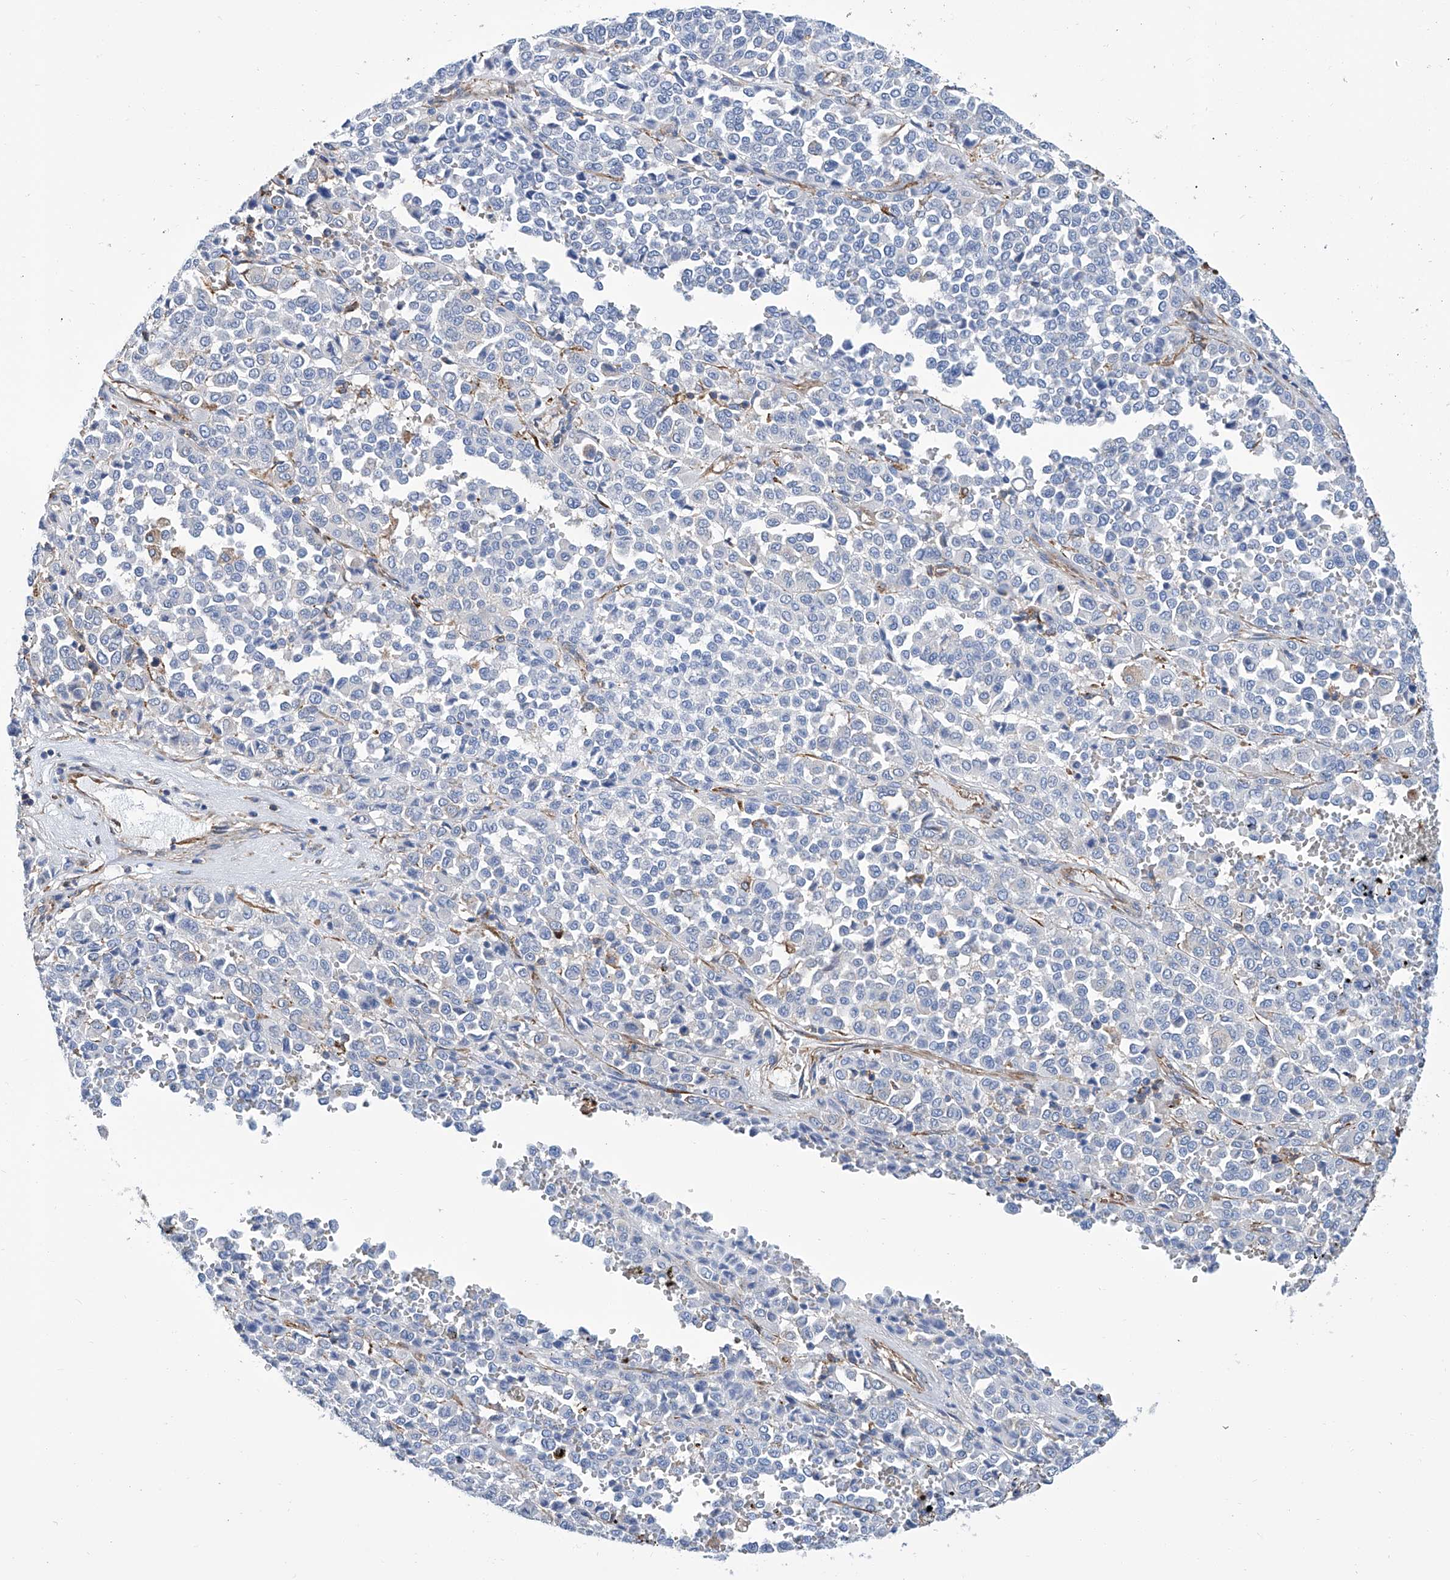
{"staining": {"intensity": "negative", "quantity": "none", "location": "none"}, "tissue": "melanoma", "cell_type": "Tumor cells", "image_type": "cancer", "snomed": [{"axis": "morphology", "description": "Malignant melanoma, Metastatic site"}, {"axis": "topography", "description": "Pancreas"}], "caption": "Histopathology image shows no significant protein positivity in tumor cells of malignant melanoma (metastatic site).", "gene": "GPT", "patient": {"sex": "female", "age": 30}}